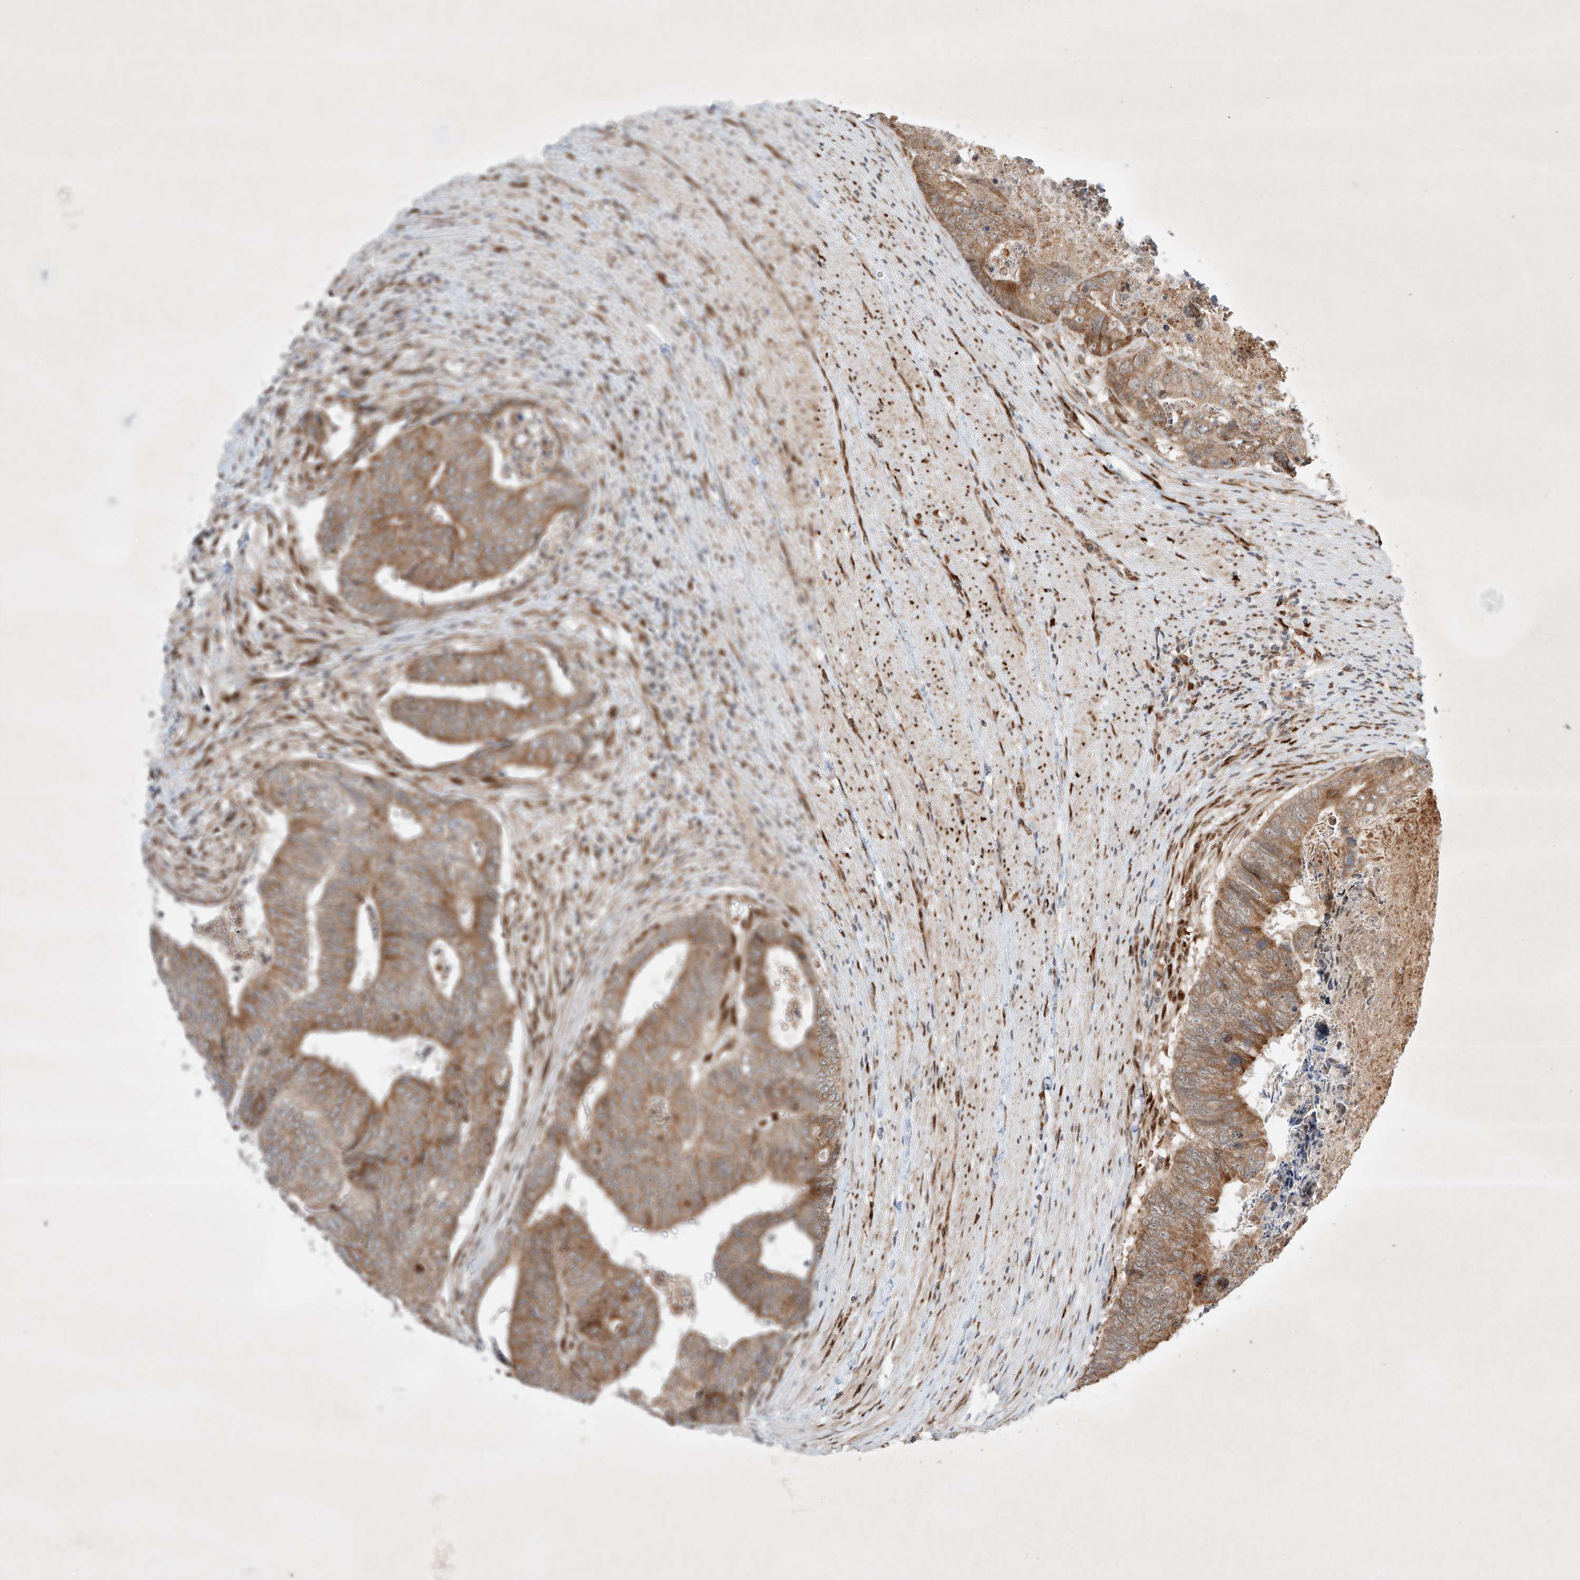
{"staining": {"intensity": "moderate", "quantity": ">75%", "location": "cytoplasmic/membranous"}, "tissue": "colorectal cancer", "cell_type": "Tumor cells", "image_type": "cancer", "snomed": [{"axis": "morphology", "description": "Adenocarcinoma, NOS"}, {"axis": "topography", "description": "Colon"}], "caption": "Adenocarcinoma (colorectal) stained for a protein (brown) demonstrates moderate cytoplasmic/membranous positive positivity in approximately >75% of tumor cells.", "gene": "EPG5", "patient": {"sex": "female", "age": 67}}